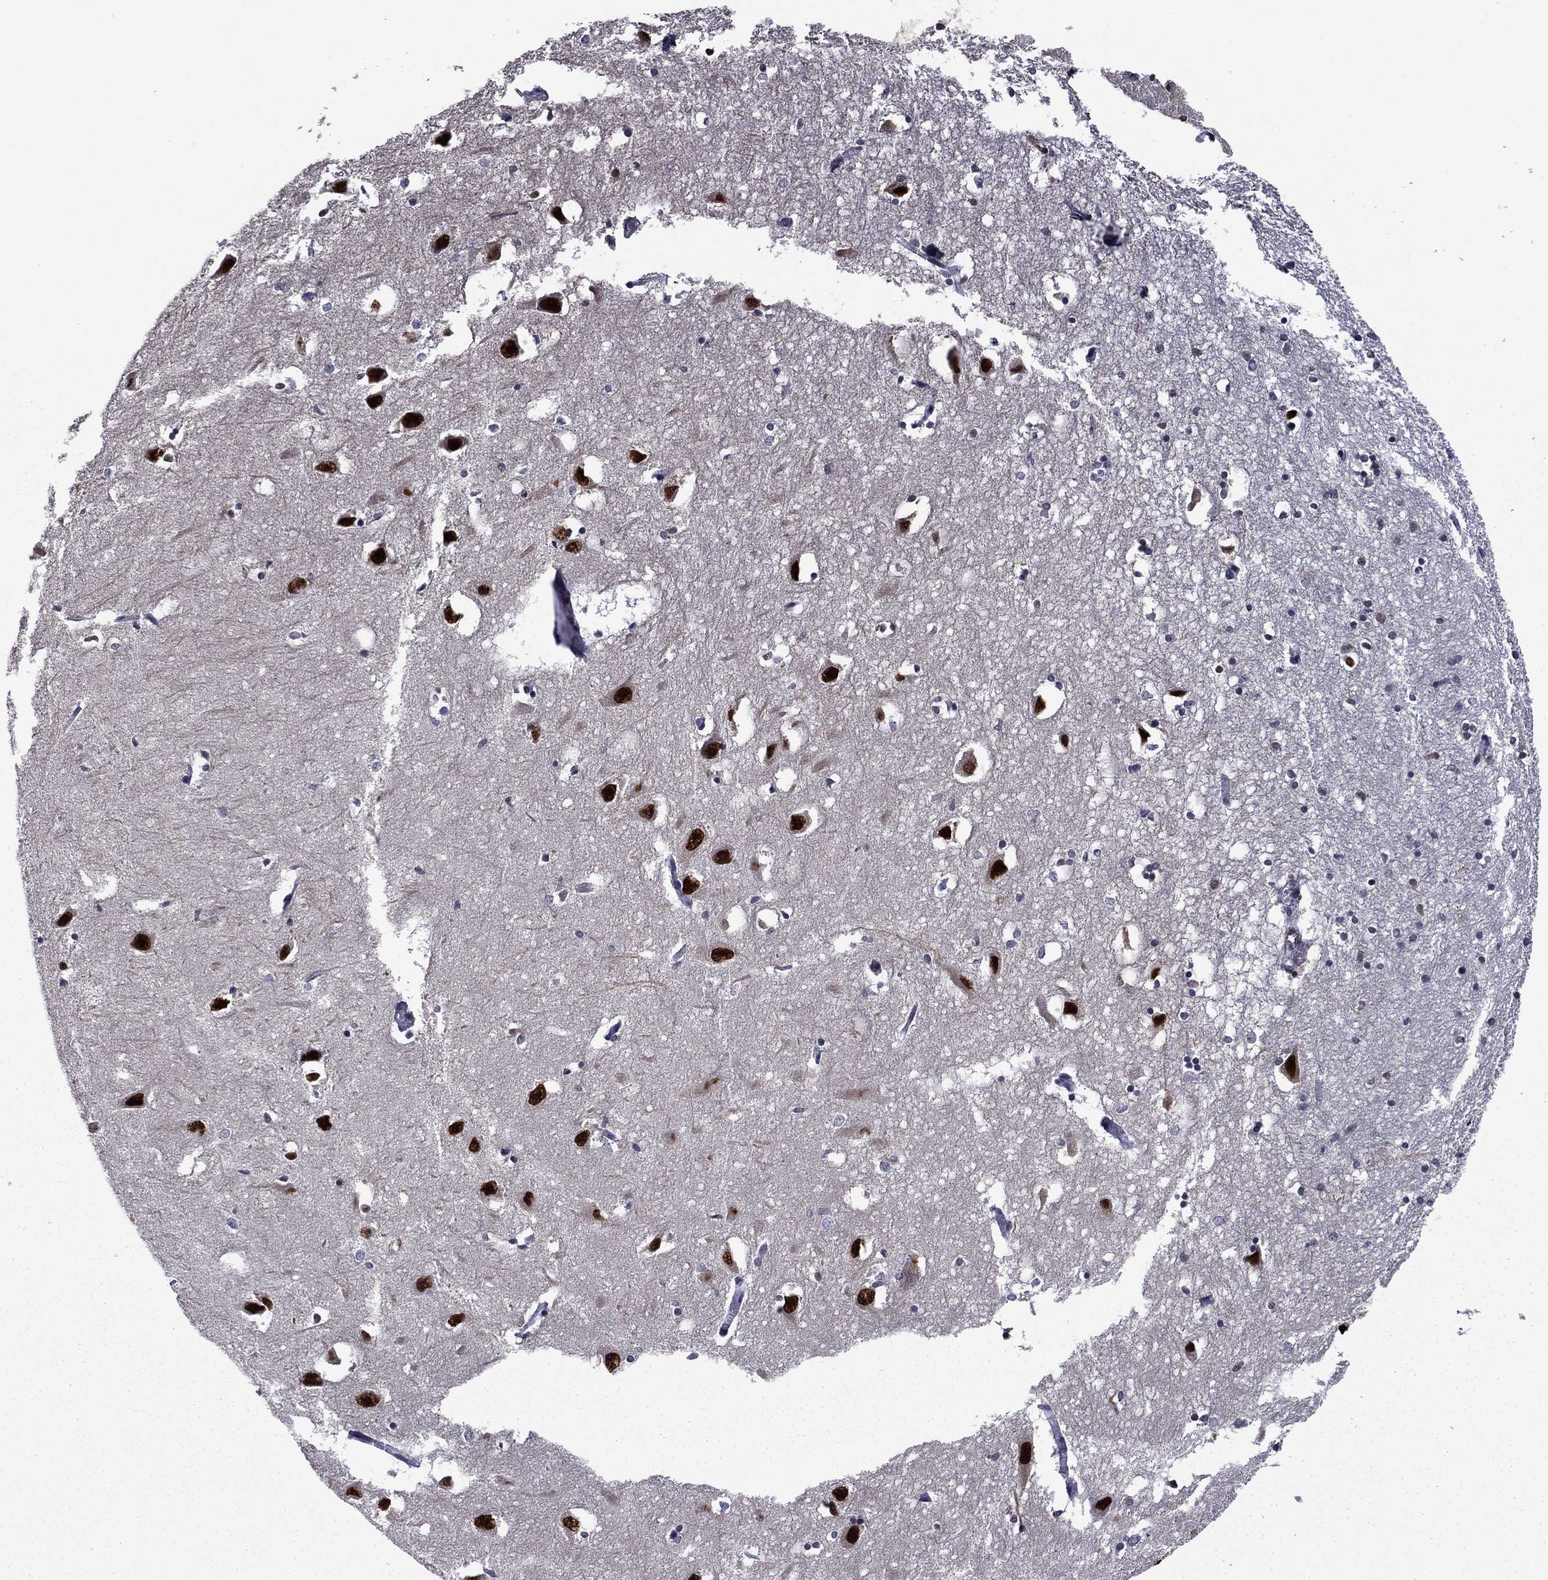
{"staining": {"intensity": "moderate", "quantity": "<25%", "location": "nuclear"}, "tissue": "hippocampus", "cell_type": "Glial cells", "image_type": "normal", "snomed": [{"axis": "morphology", "description": "Normal tissue, NOS"}, {"axis": "topography", "description": "Lateral ventricle wall"}, {"axis": "topography", "description": "Hippocampus"}], "caption": "Immunohistochemistry (IHC) staining of benign hippocampus, which exhibits low levels of moderate nuclear positivity in approximately <25% of glial cells indicating moderate nuclear protein staining. The staining was performed using DAB (3,3'-diaminobenzidine) (brown) for protein detection and nuclei were counterstained in hematoxylin (blue).", "gene": "PSMD2", "patient": {"sex": "female", "age": 63}}